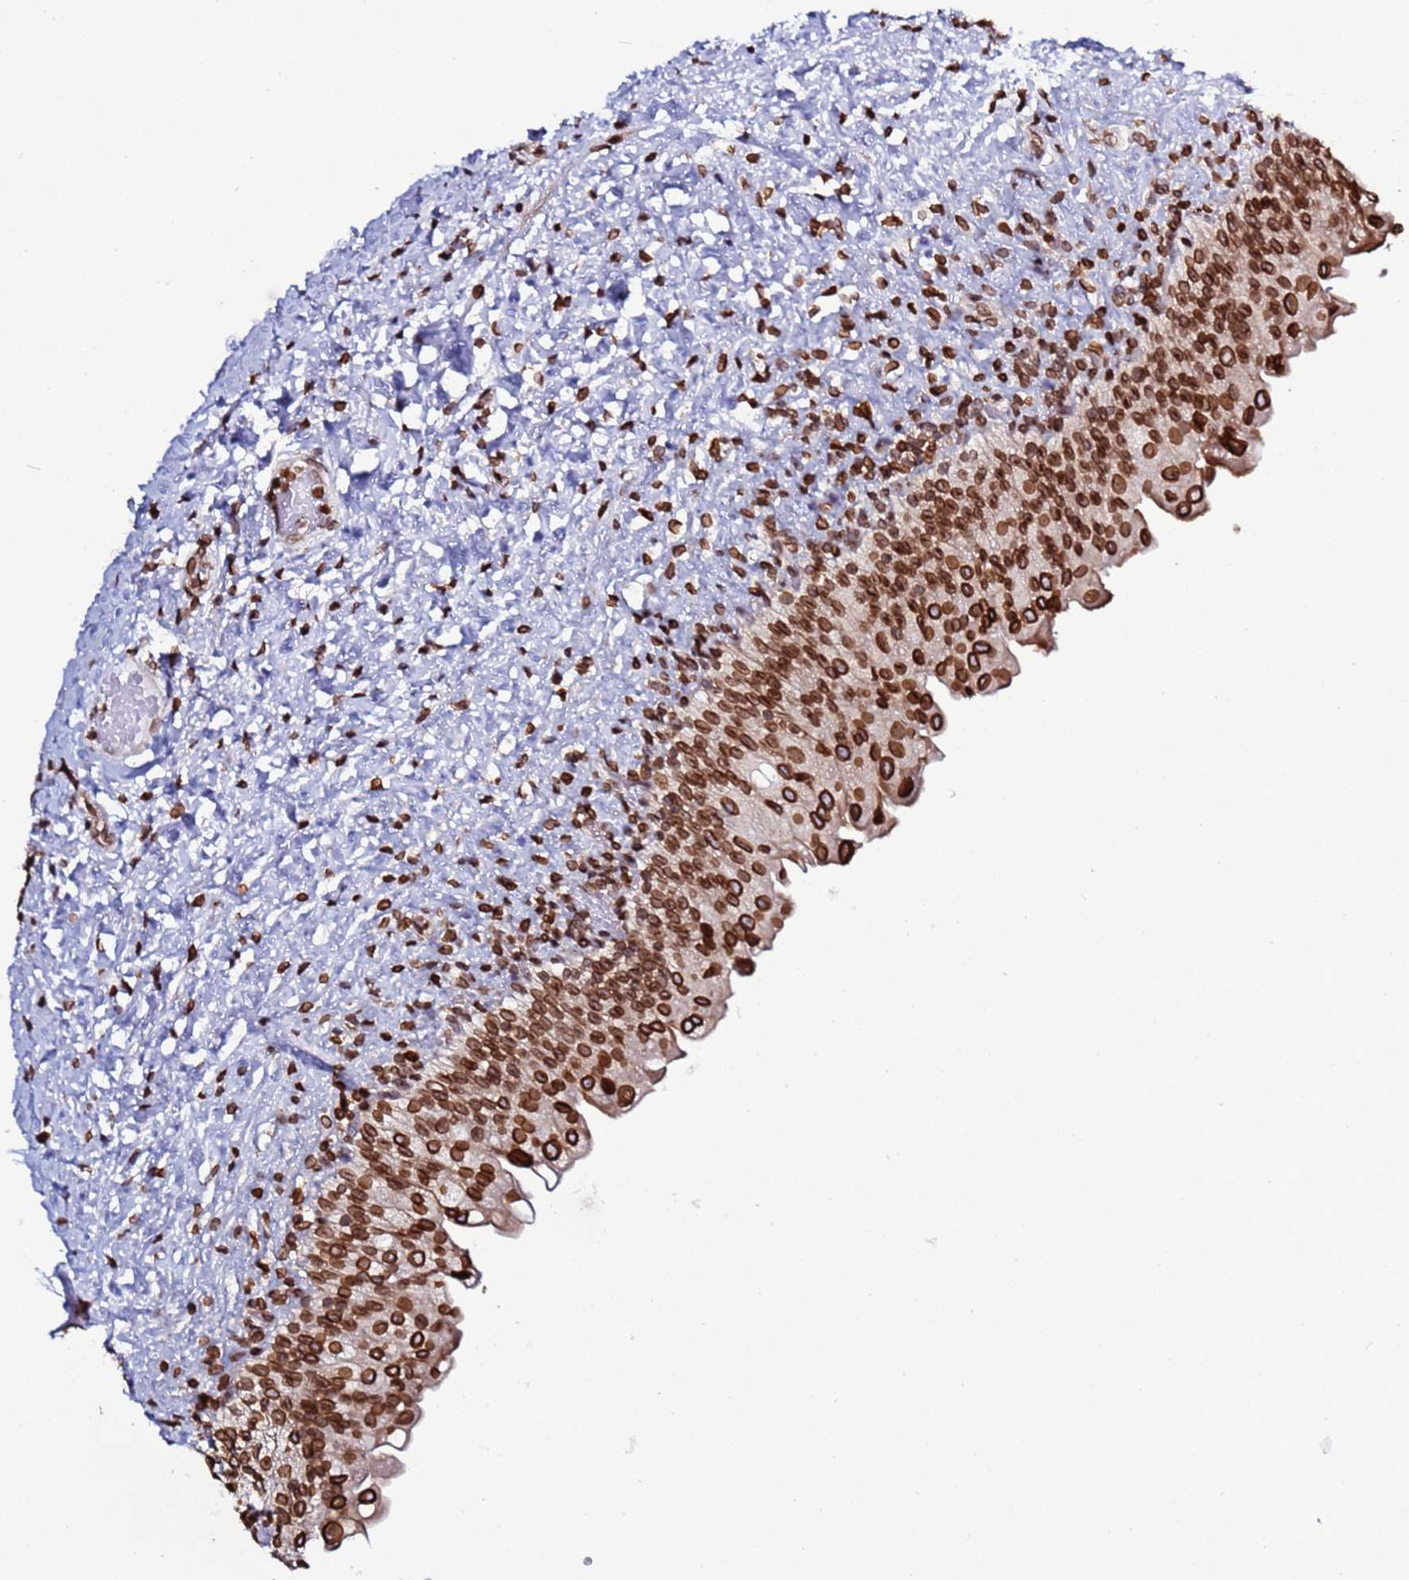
{"staining": {"intensity": "strong", "quantity": ">75%", "location": "cytoplasmic/membranous,nuclear"}, "tissue": "urinary bladder", "cell_type": "Urothelial cells", "image_type": "normal", "snomed": [{"axis": "morphology", "description": "Normal tissue, NOS"}, {"axis": "topography", "description": "Urinary bladder"}], "caption": "Protein analysis of unremarkable urinary bladder exhibits strong cytoplasmic/membranous,nuclear staining in approximately >75% of urothelial cells.", "gene": "TOR1AIP1", "patient": {"sex": "female", "age": 27}}